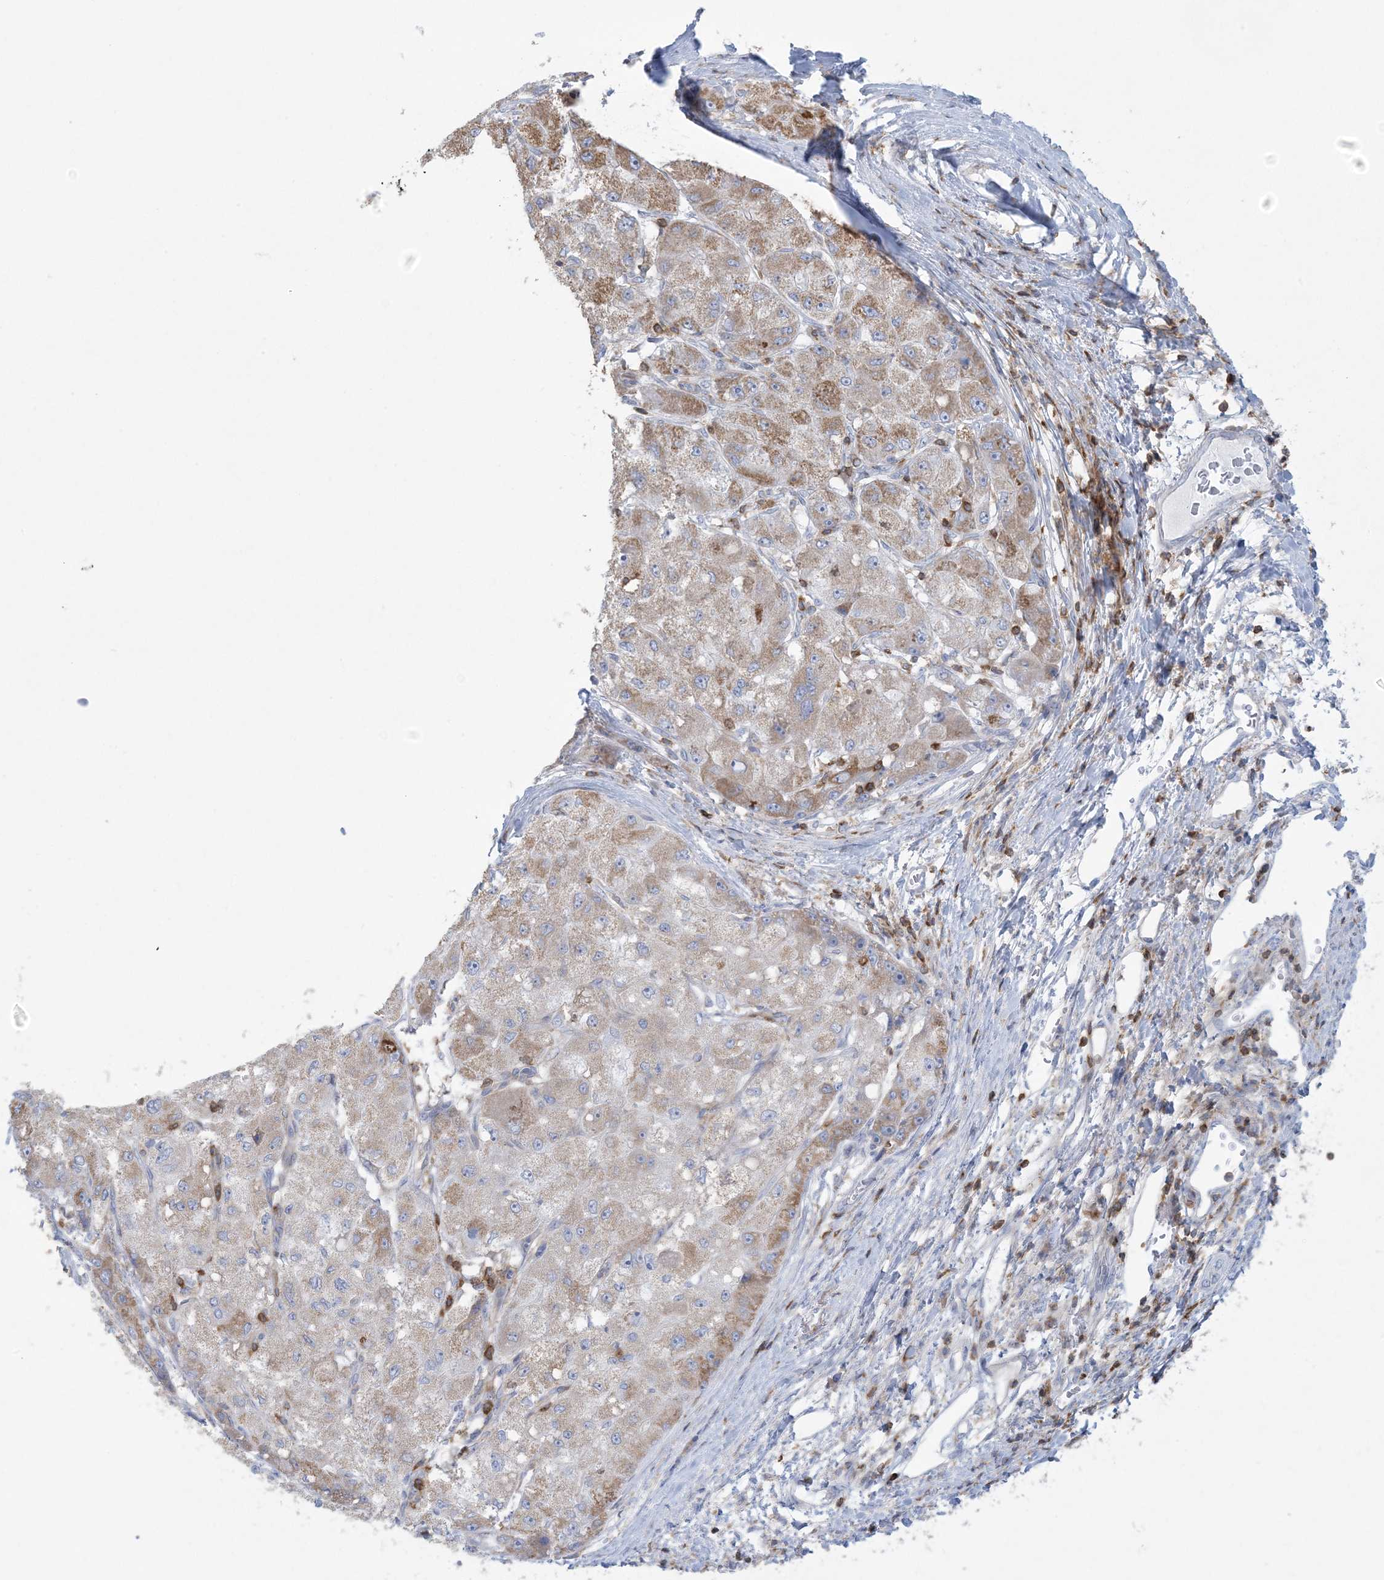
{"staining": {"intensity": "moderate", "quantity": "<25%", "location": "cytoplasmic/membranous"}, "tissue": "liver cancer", "cell_type": "Tumor cells", "image_type": "cancer", "snomed": [{"axis": "morphology", "description": "Carcinoma, Hepatocellular, NOS"}, {"axis": "topography", "description": "Liver"}], "caption": "Immunohistochemistry (IHC) micrograph of liver cancer stained for a protein (brown), which exhibits low levels of moderate cytoplasmic/membranous staining in about <25% of tumor cells.", "gene": "ARHGAP30", "patient": {"sex": "male", "age": 80}}